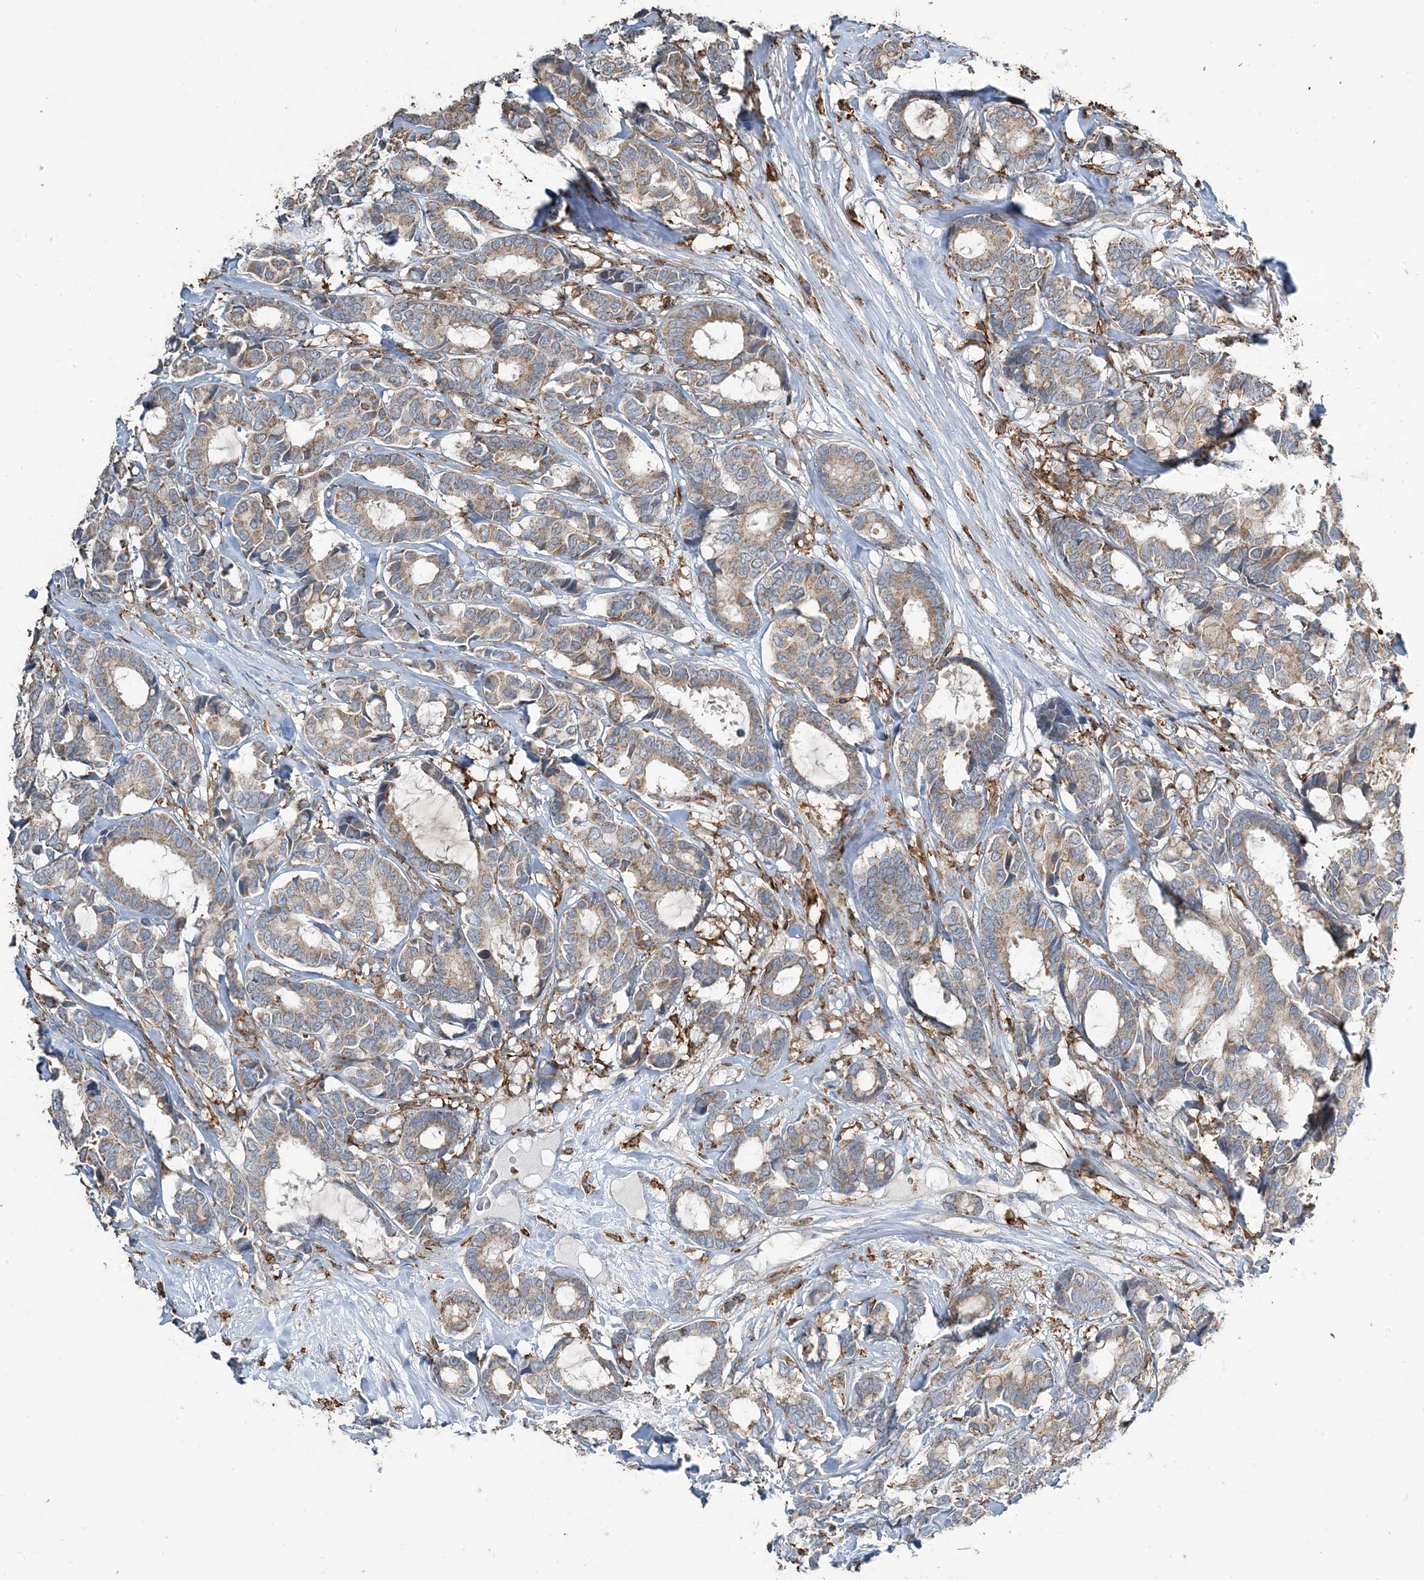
{"staining": {"intensity": "weak", "quantity": ">75%", "location": "cytoplasmic/membranous"}, "tissue": "breast cancer", "cell_type": "Tumor cells", "image_type": "cancer", "snomed": [{"axis": "morphology", "description": "Duct carcinoma"}, {"axis": "topography", "description": "Breast"}], "caption": "DAB (3,3'-diaminobenzidine) immunohistochemical staining of human intraductal carcinoma (breast) demonstrates weak cytoplasmic/membranous protein staining in approximately >75% of tumor cells.", "gene": "TMLHE", "patient": {"sex": "female", "age": 87}}